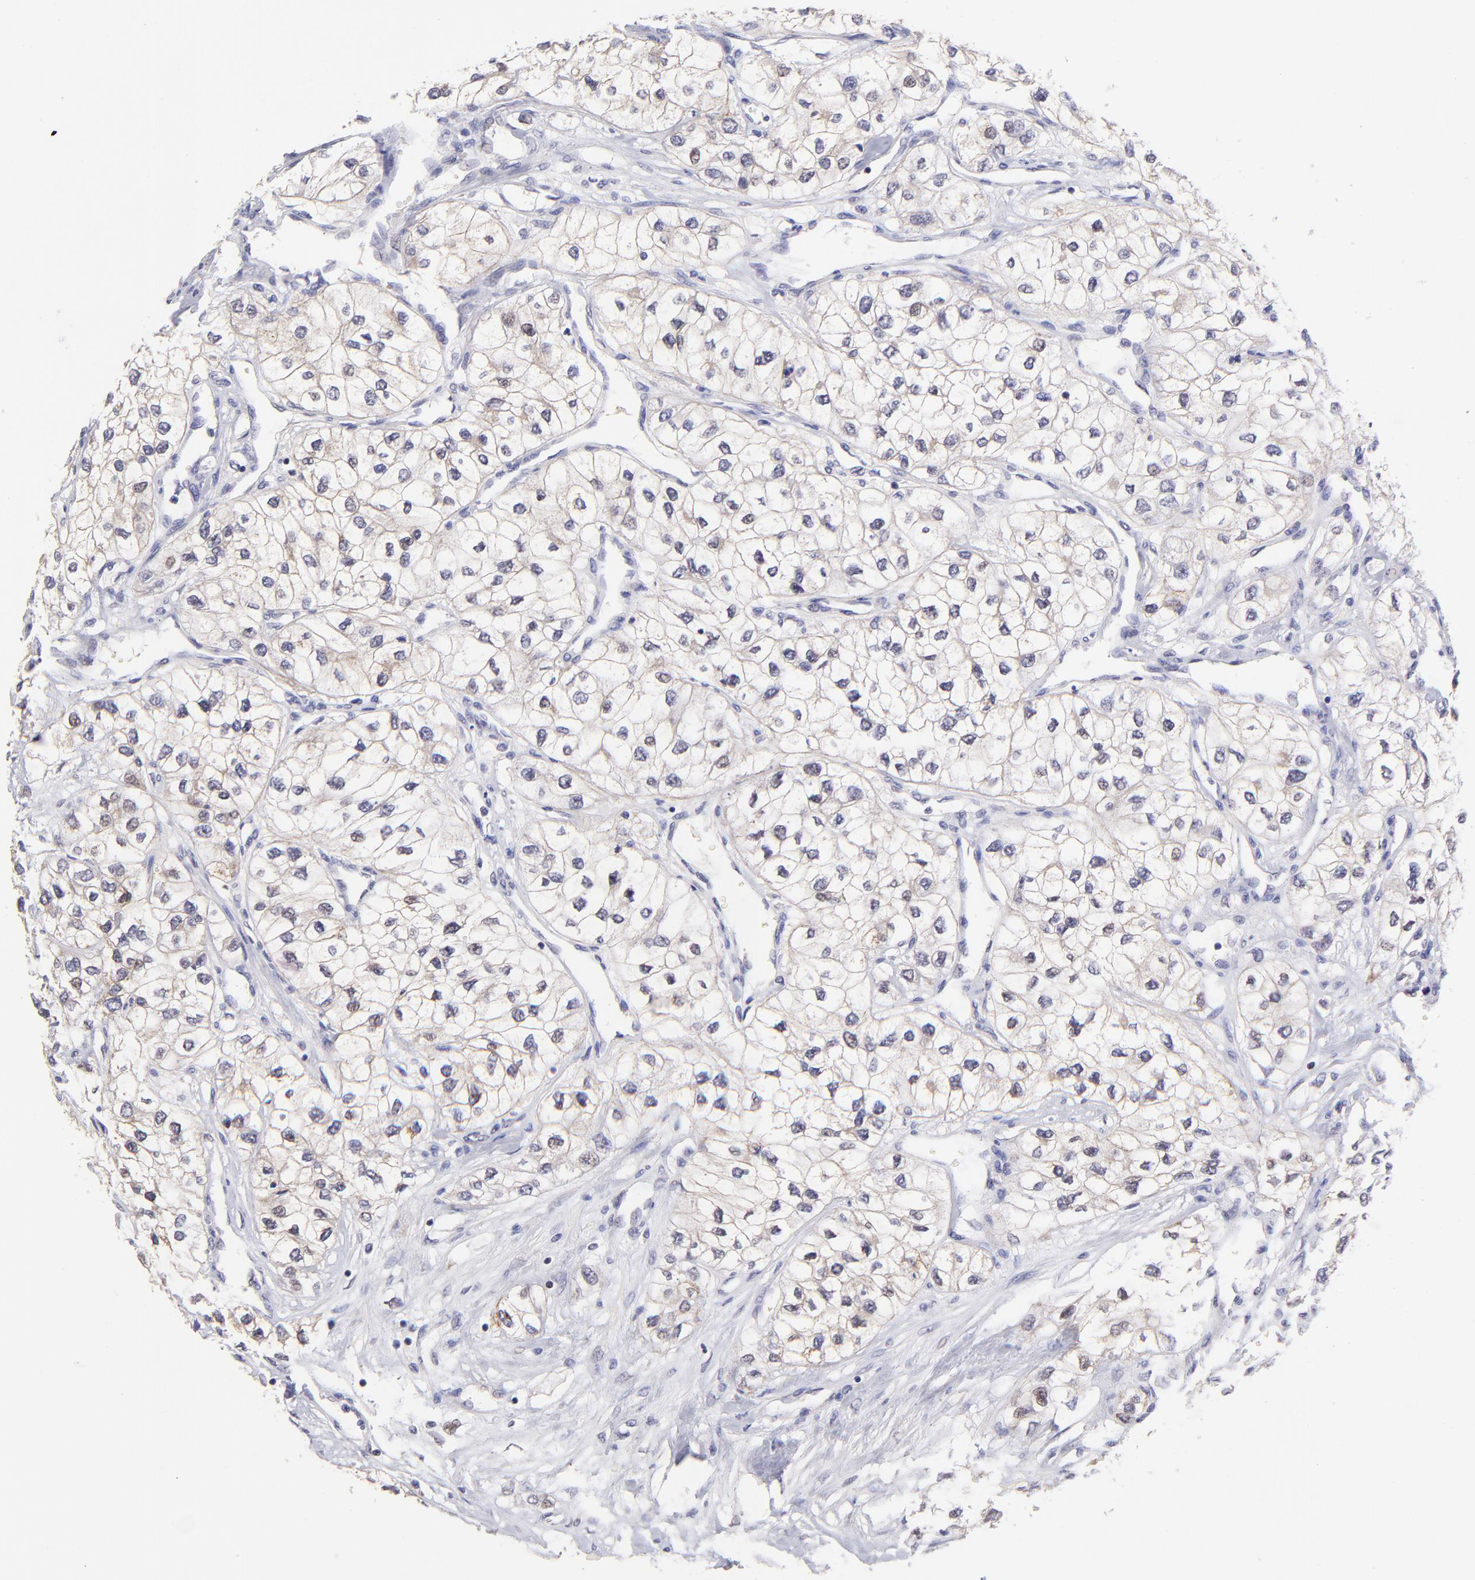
{"staining": {"intensity": "weak", "quantity": ">75%", "location": "cytoplasmic/membranous"}, "tissue": "renal cancer", "cell_type": "Tumor cells", "image_type": "cancer", "snomed": [{"axis": "morphology", "description": "Adenocarcinoma, NOS"}, {"axis": "topography", "description": "Kidney"}], "caption": "The histopathology image demonstrates immunohistochemical staining of renal adenocarcinoma. There is weak cytoplasmic/membranous staining is identified in approximately >75% of tumor cells.", "gene": "NSF", "patient": {"sex": "male", "age": 57}}